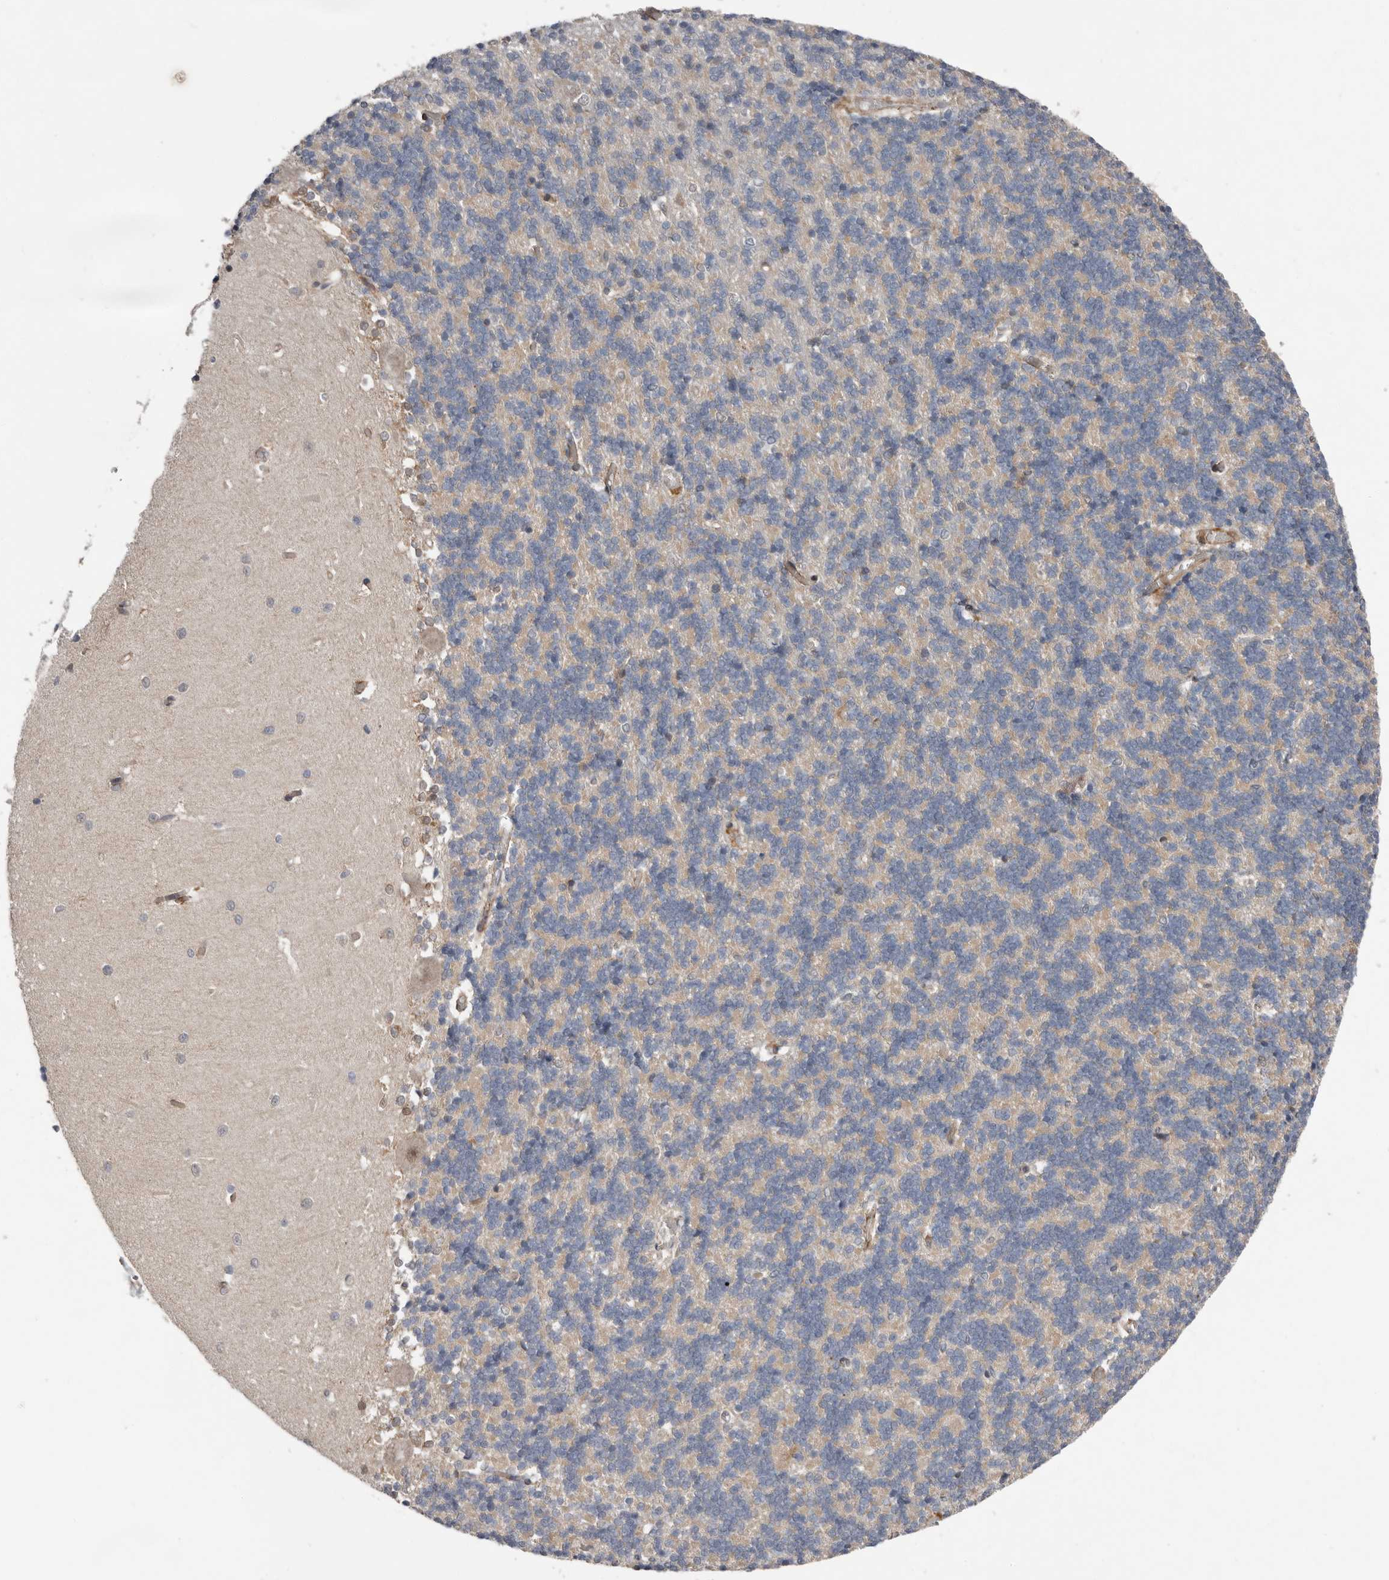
{"staining": {"intensity": "negative", "quantity": "none", "location": "none"}, "tissue": "cerebellum", "cell_type": "Cells in granular layer", "image_type": "normal", "snomed": [{"axis": "morphology", "description": "Normal tissue, NOS"}, {"axis": "topography", "description": "Cerebellum"}], "caption": "DAB (3,3'-diaminobenzidine) immunohistochemical staining of unremarkable cerebellum shows no significant positivity in cells in granular layer. (Brightfield microscopy of DAB (3,3'-diaminobenzidine) immunohistochemistry (IHC) at high magnification).", "gene": "RANBP17", "patient": {"sex": "male", "age": 37}}